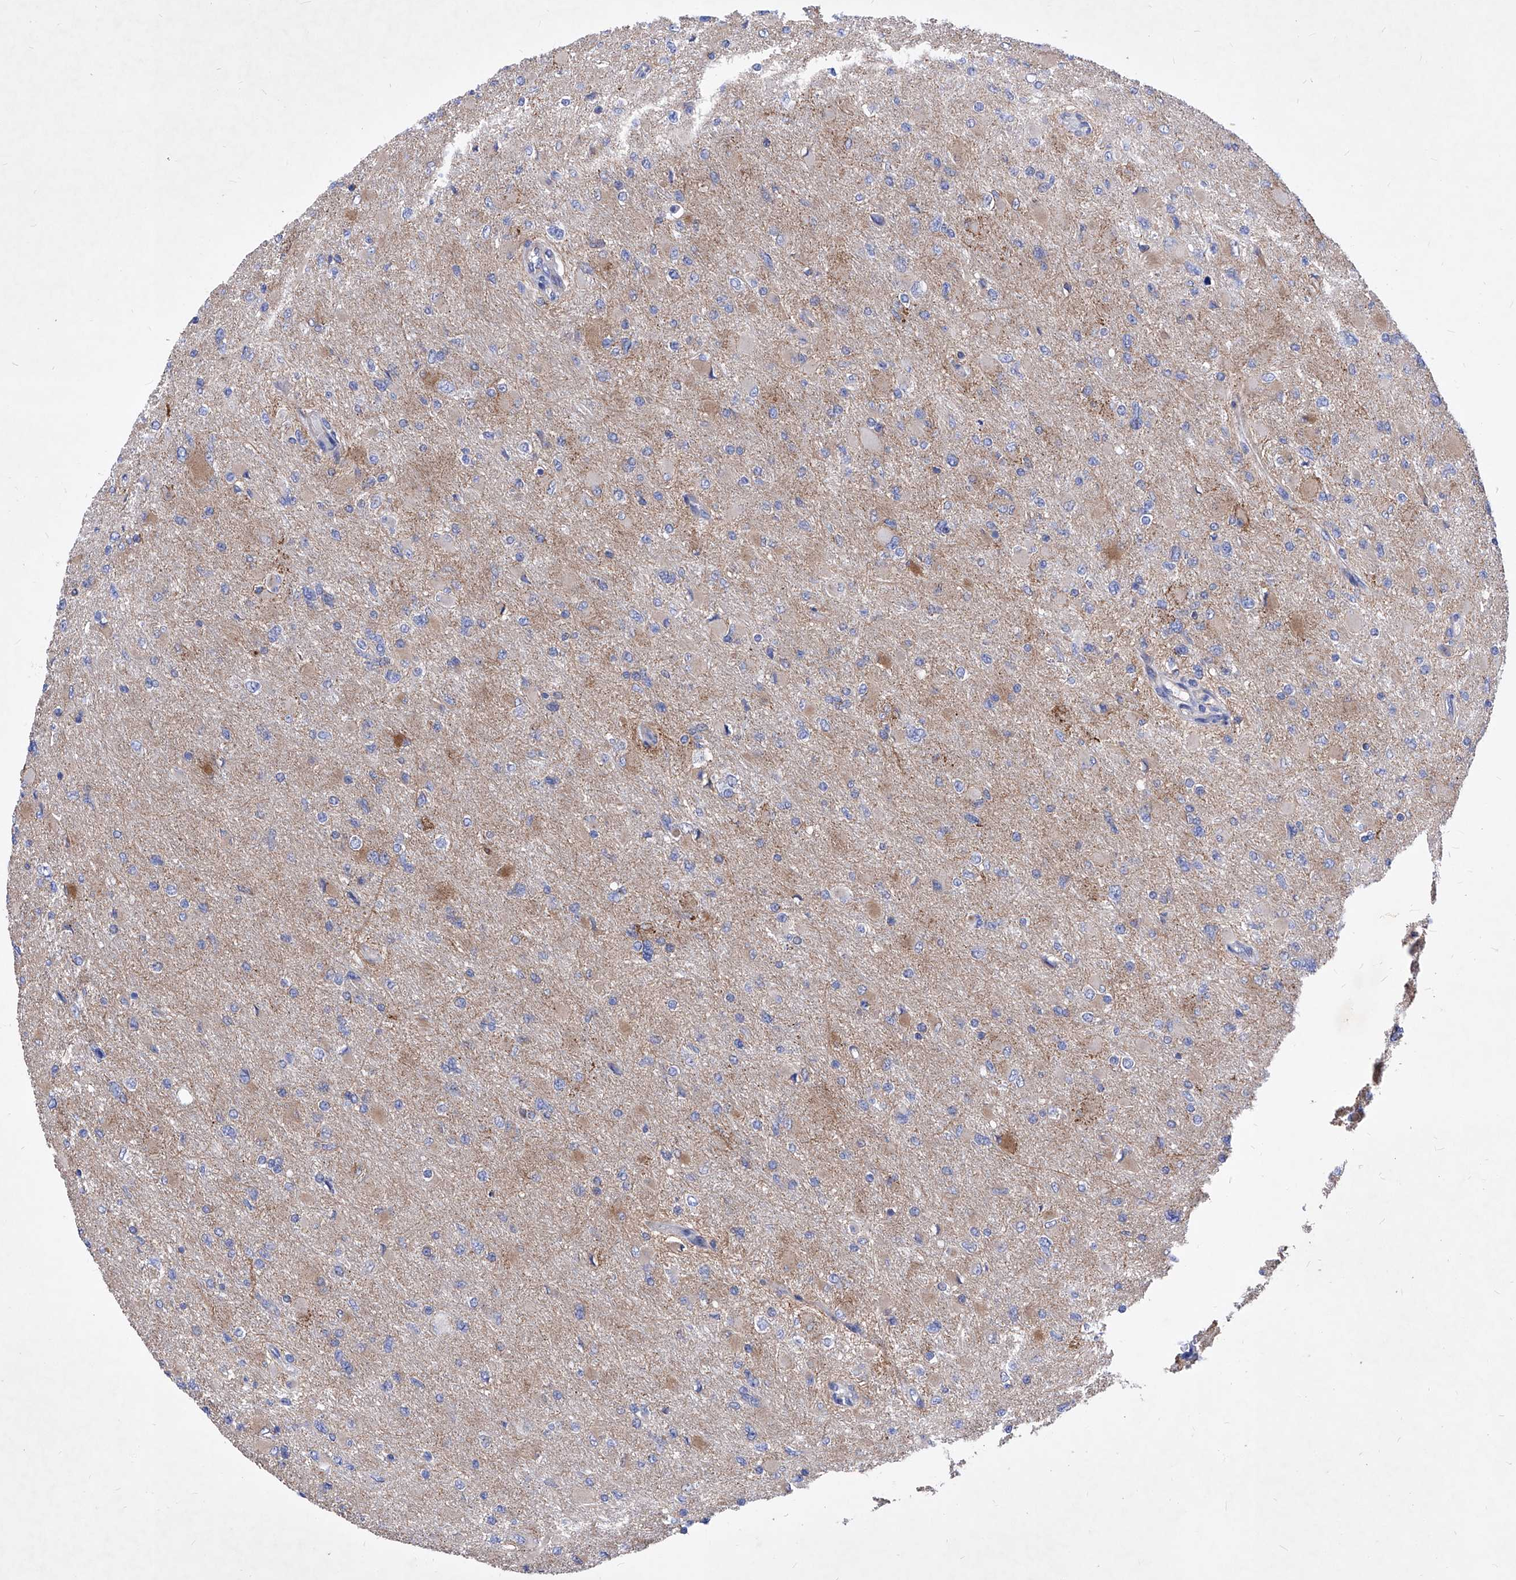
{"staining": {"intensity": "negative", "quantity": "none", "location": "none"}, "tissue": "glioma", "cell_type": "Tumor cells", "image_type": "cancer", "snomed": [{"axis": "morphology", "description": "Glioma, malignant, High grade"}, {"axis": "topography", "description": "Cerebral cortex"}], "caption": "A photomicrograph of high-grade glioma (malignant) stained for a protein exhibits no brown staining in tumor cells.", "gene": "HRNR", "patient": {"sex": "female", "age": 36}}